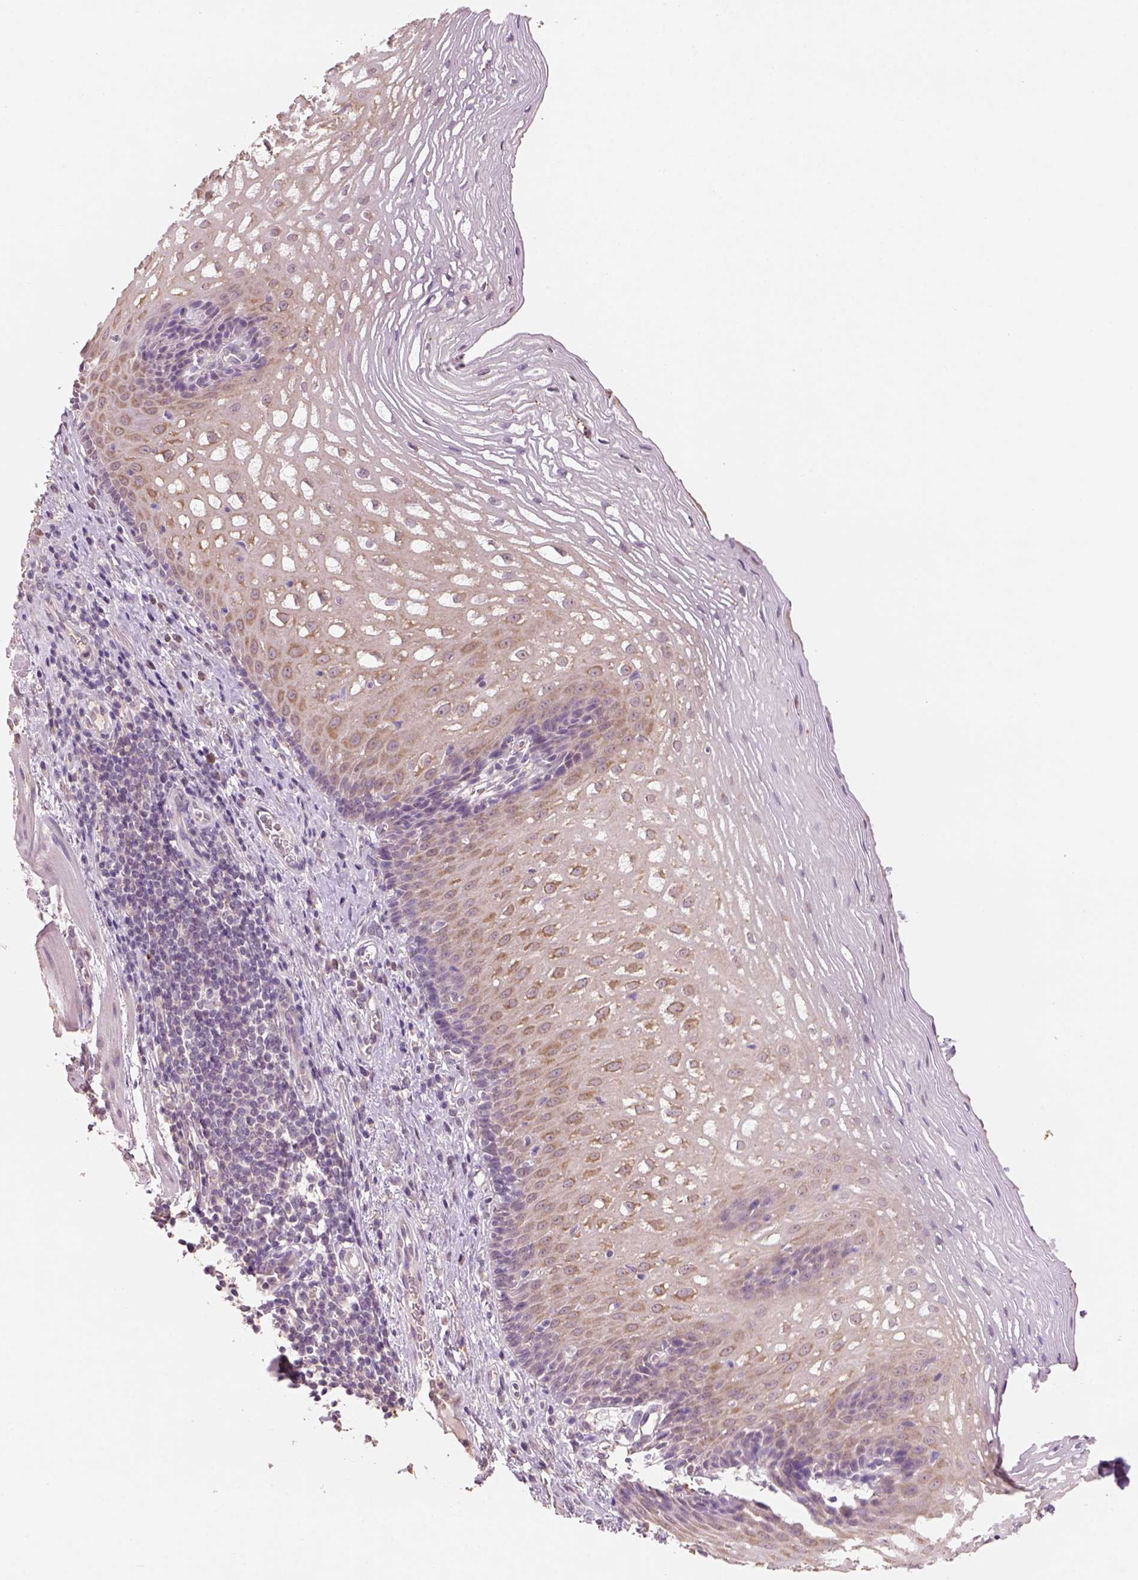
{"staining": {"intensity": "moderate", "quantity": "25%-75%", "location": "cytoplasmic/membranous"}, "tissue": "esophagus", "cell_type": "Squamous epithelial cells", "image_type": "normal", "snomed": [{"axis": "morphology", "description": "Normal tissue, NOS"}, {"axis": "topography", "description": "Esophagus"}], "caption": "Esophagus was stained to show a protein in brown. There is medium levels of moderate cytoplasmic/membranous positivity in approximately 25%-75% of squamous epithelial cells. (DAB (3,3'-diaminobenzidine) = brown stain, brightfield microscopy at high magnification).", "gene": "AP2B1", "patient": {"sex": "male", "age": 76}}